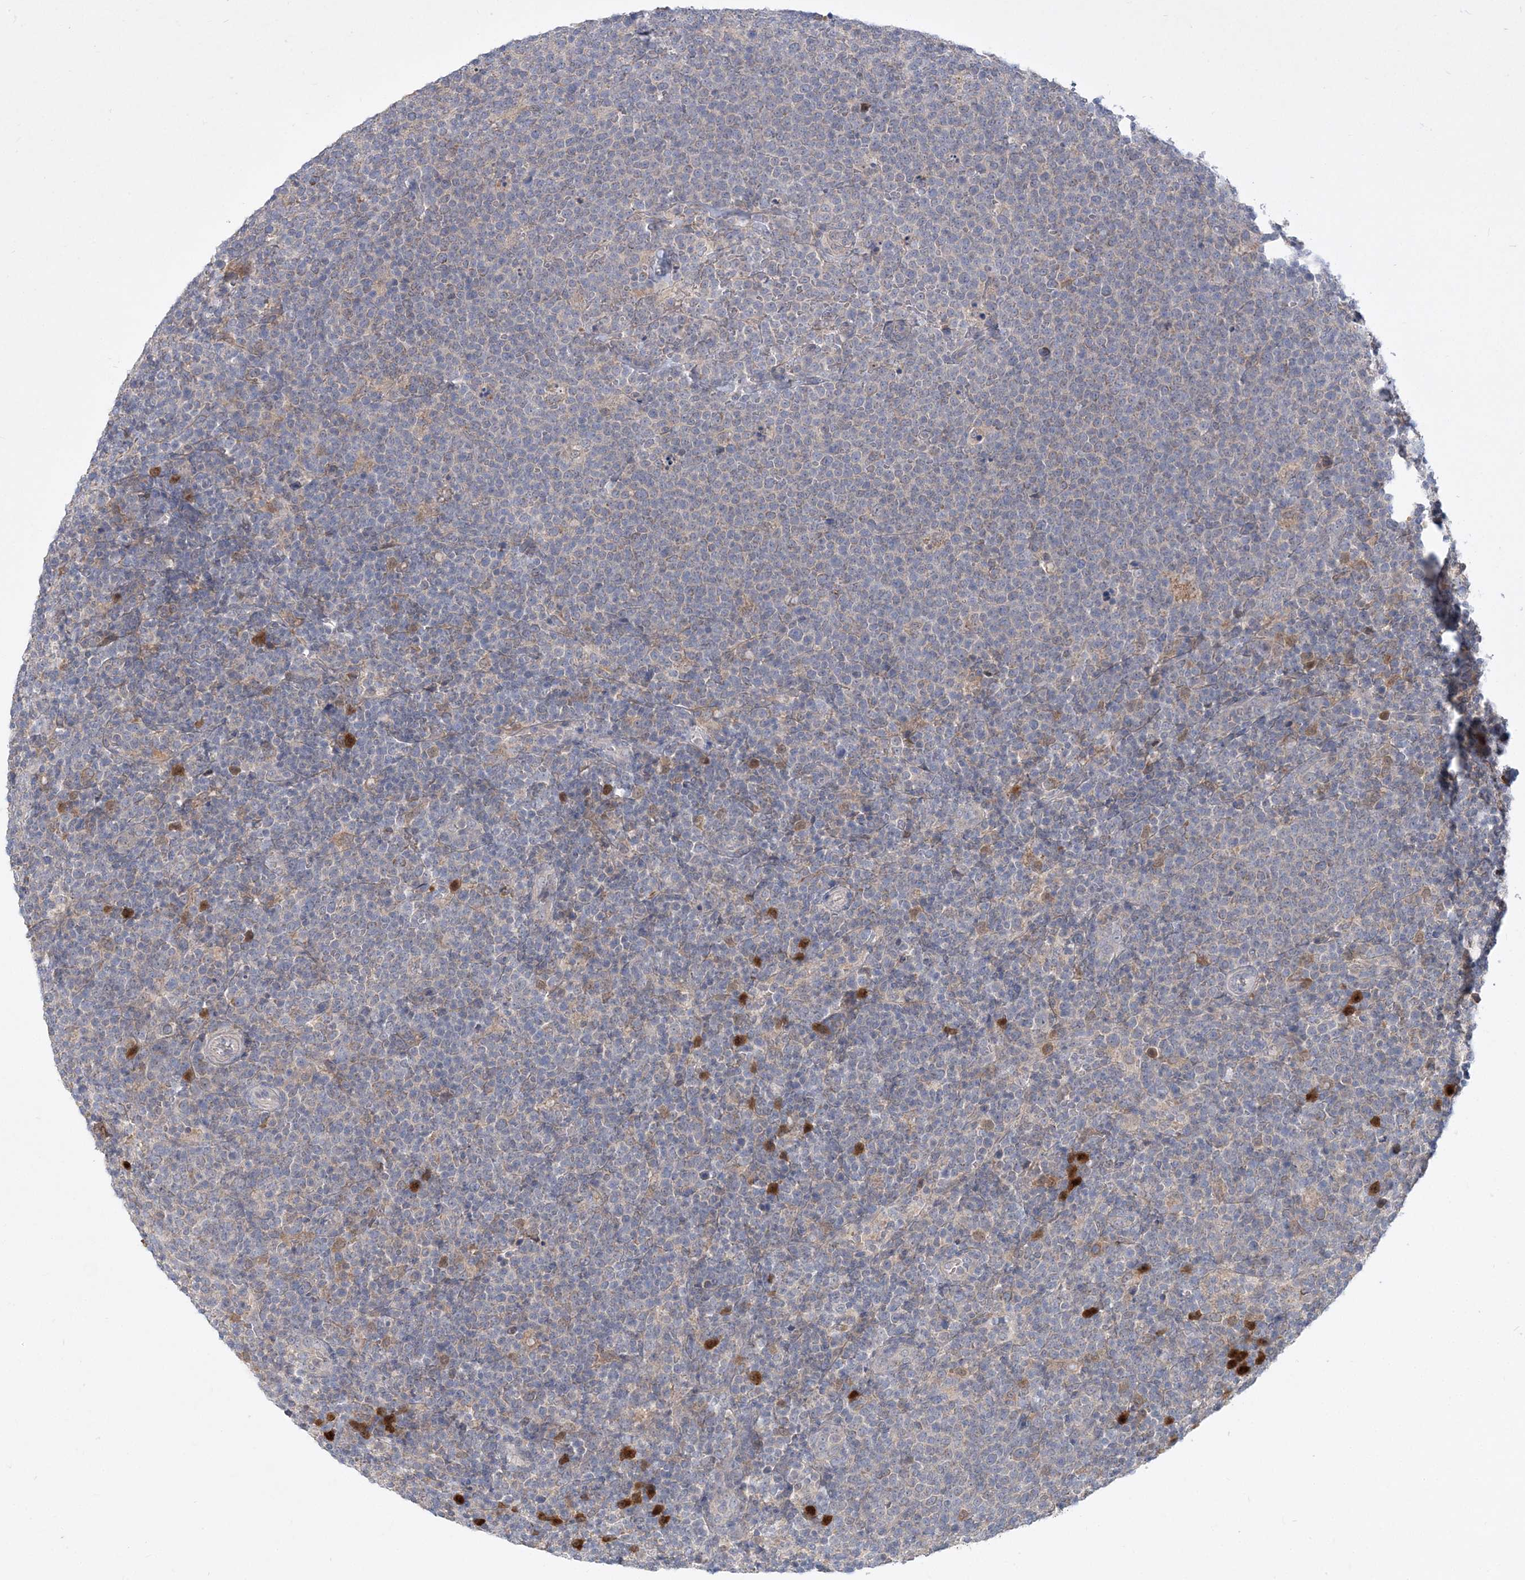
{"staining": {"intensity": "negative", "quantity": "none", "location": "none"}, "tissue": "lymphoma", "cell_type": "Tumor cells", "image_type": "cancer", "snomed": [{"axis": "morphology", "description": "Malignant lymphoma, non-Hodgkin's type, High grade"}, {"axis": "topography", "description": "Lymph node"}], "caption": "High power microscopy image of an immunohistochemistry (IHC) histopathology image of lymphoma, revealing no significant positivity in tumor cells. (Brightfield microscopy of DAB (3,3'-diaminobenzidine) IHC at high magnification).", "gene": "GMPPA", "patient": {"sex": "male", "age": 61}}